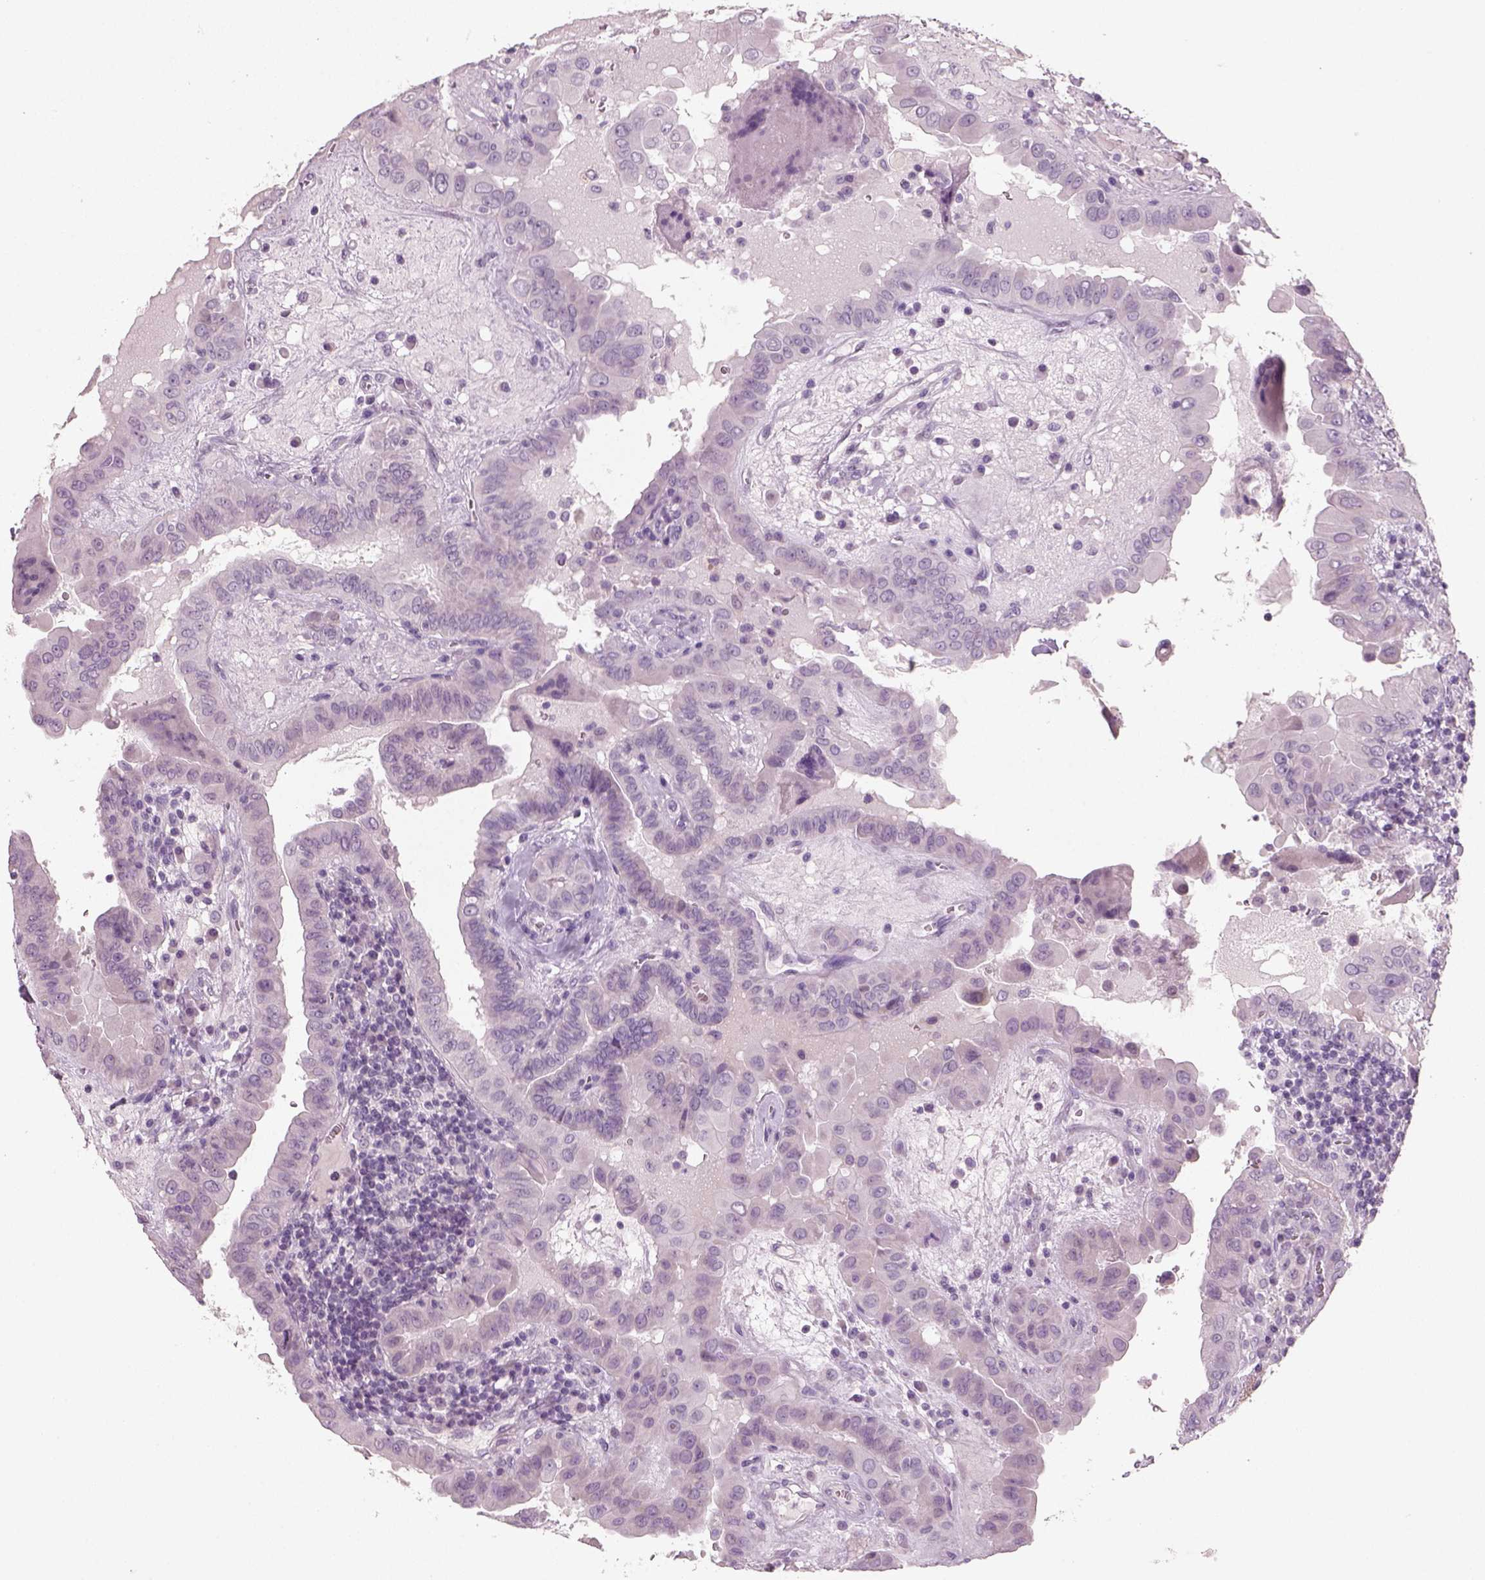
{"staining": {"intensity": "negative", "quantity": "none", "location": "none"}, "tissue": "thyroid cancer", "cell_type": "Tumor cells", "image_type": "cancer", "snomed": [{"axis": "morphology", "description": "Papillary adenocarcinoma, NOS"}, {"axis": "topography", "description": "Thyroid gland"}], "caption": "Immunohistochemical staining of human thyroid cancer (papillary adenocarcinoma) shows no significant expression in tumor cells. The staining was performed using DAB to visualize the protein expression in brown, while the nuclei were stained in blue with hematoxylin (Magnification: 20x).", "gene": "SLC6A2", "patient": {"sex": "female", "age": 37}}